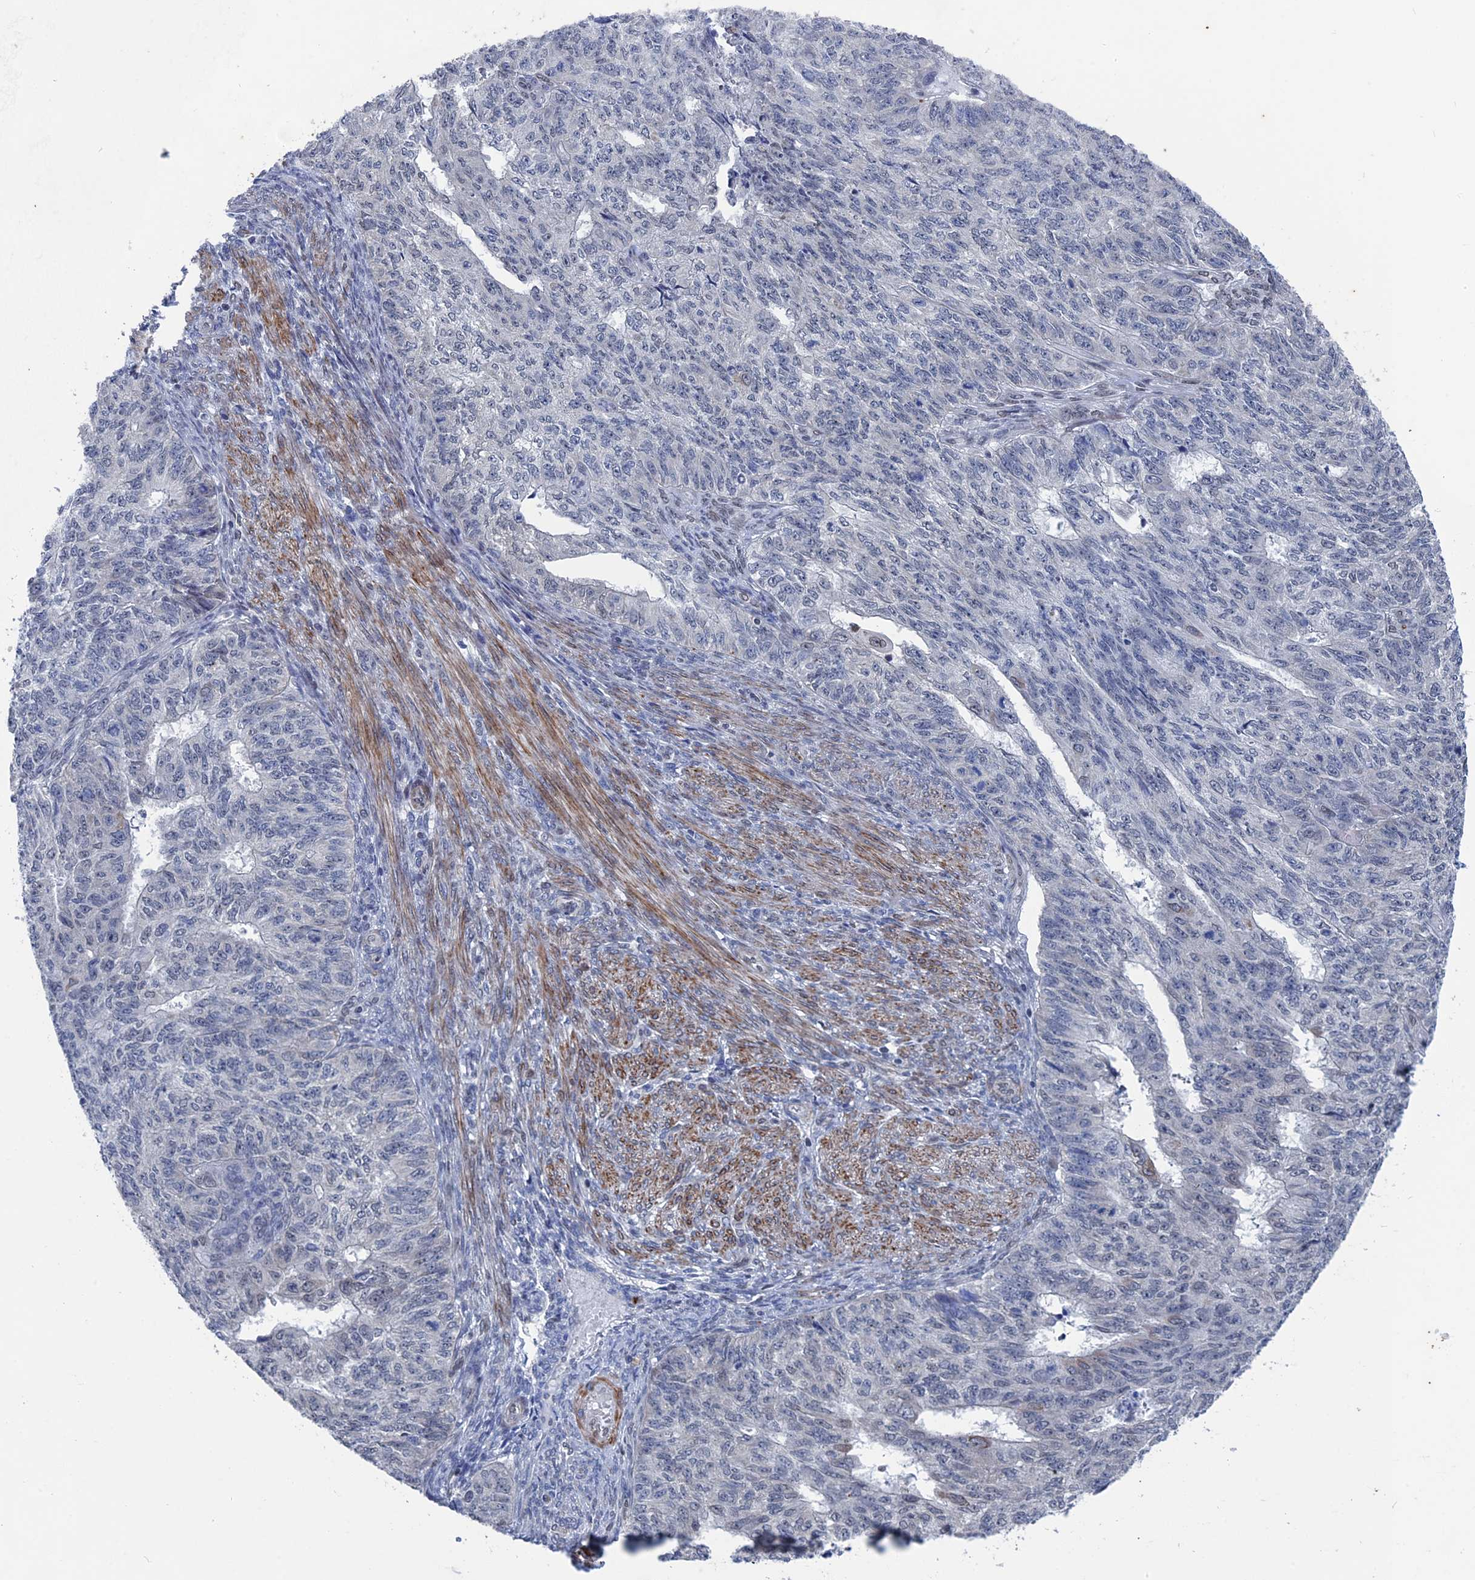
{"staining": {"intensity": "weak", "quantity": "<25%", "location": "nuclear"}, "tissue": "endometrial cancer", "cell_type": "Tumor cells", "image_type": "cancer", "snomed": [{"axis": "morphology", "description": "Adenocarcinoma, NOS"}, {"axis": "topography", "description": "Endometrium"}], "caption": "Immunohistochemistry (IHC) photomicrograph of human adenocarcinoma (endometrial) stained for a protein (brown), which demonstrates no staining in tumor cells.", "gene": "MTRF1", "patient": {"sex": "female", "age": 32}}